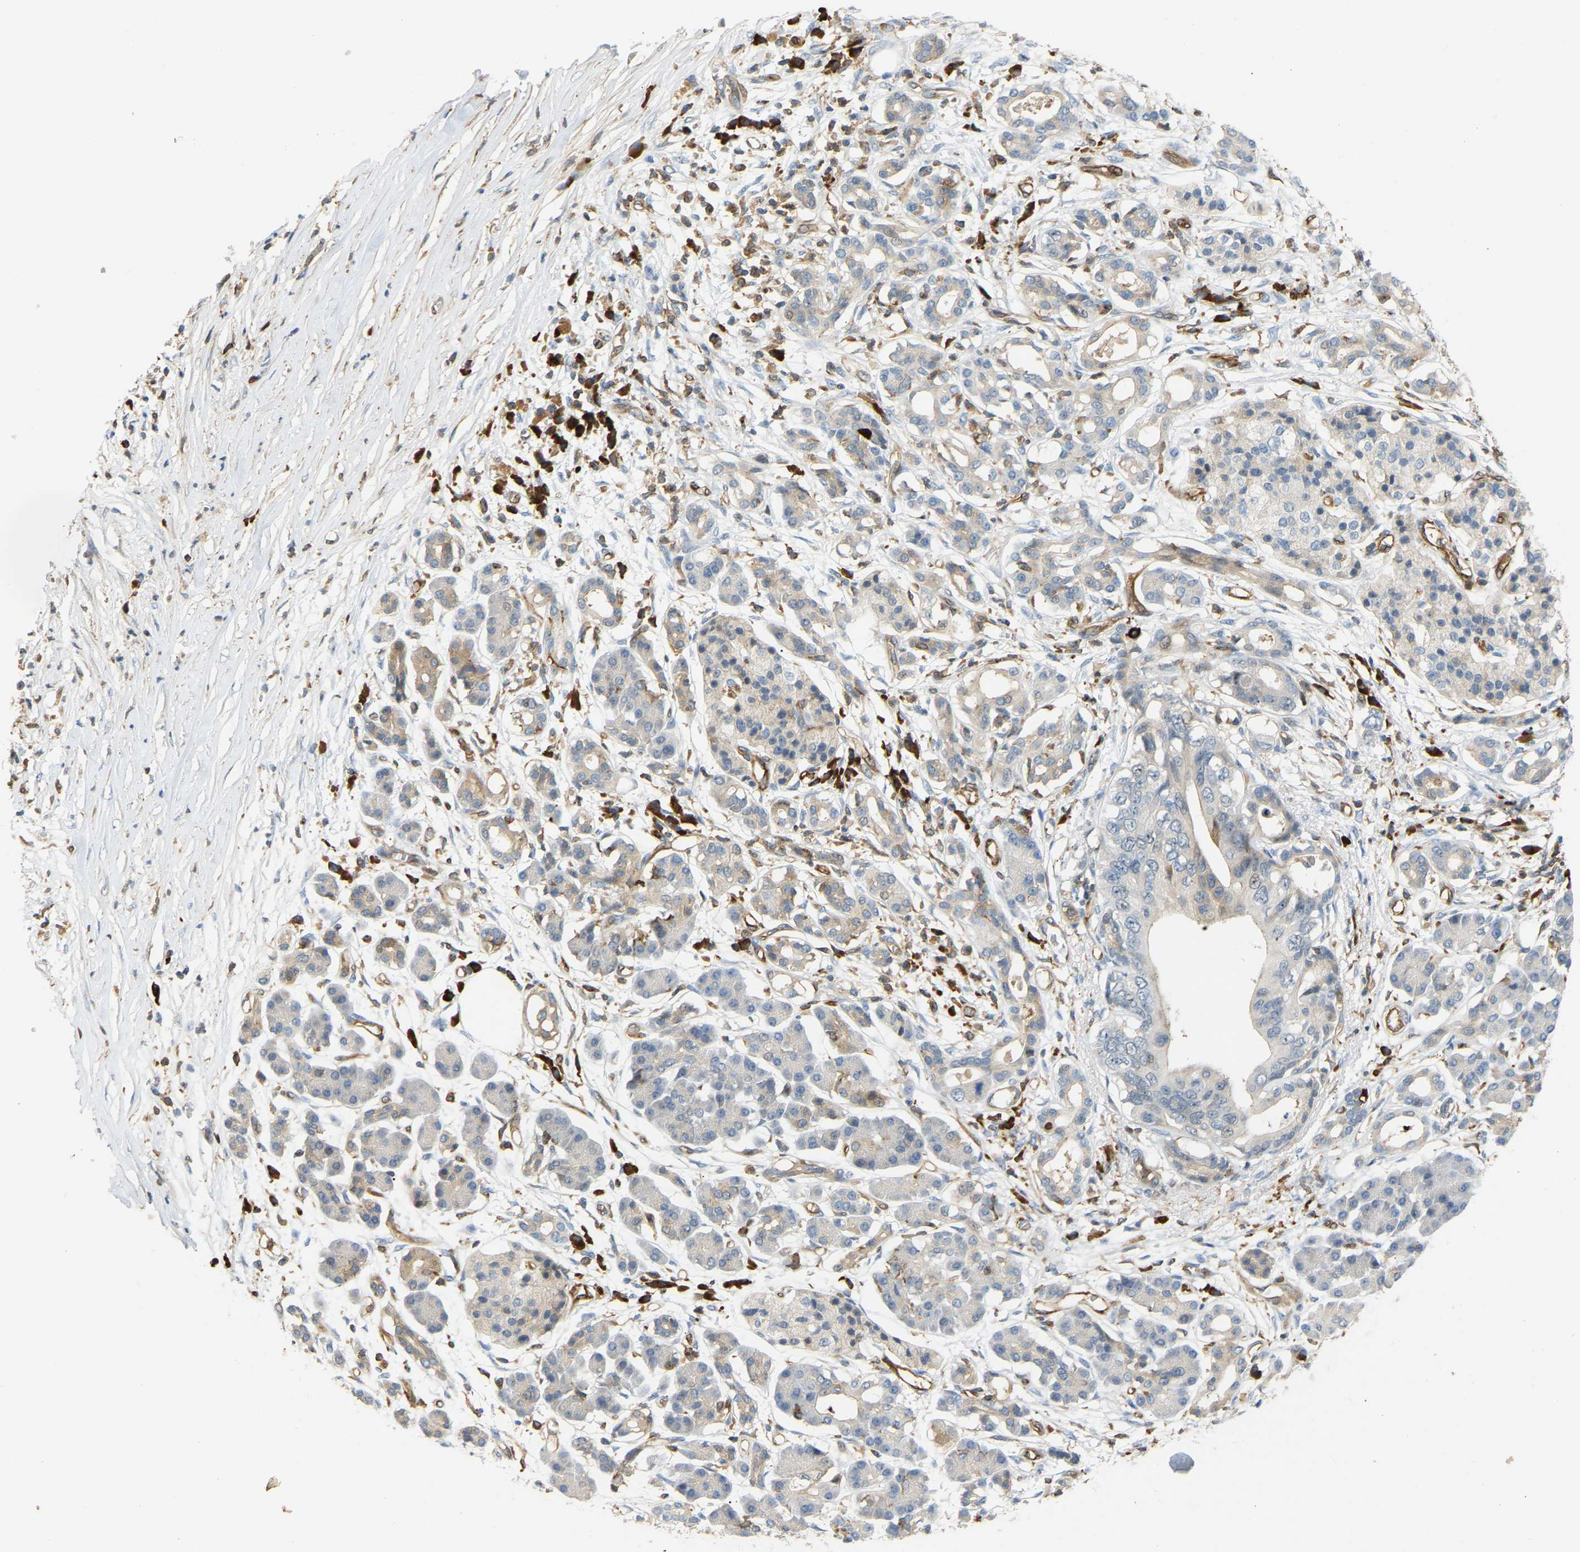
{"staining": {"intensity": "negative", "quantity": "none", "location": "none"}, "tissue": "pancreatic cancer", "cell_type": "Tumor cells", "image_type": "cancer", "snomed": [{"axis": "morphology", "description": "Adenocarcinoma, NOS"}, {"axis": "topography", "description": "Pancreas"}], "caption": "IHC photomicrograph of pancreatic cancer (adenocarcinoma) stained for a protein (brown), which reveals no expression in tumor cells.", "gene": "PLCG2", "patient": {"sex": "male", "age": 77}}